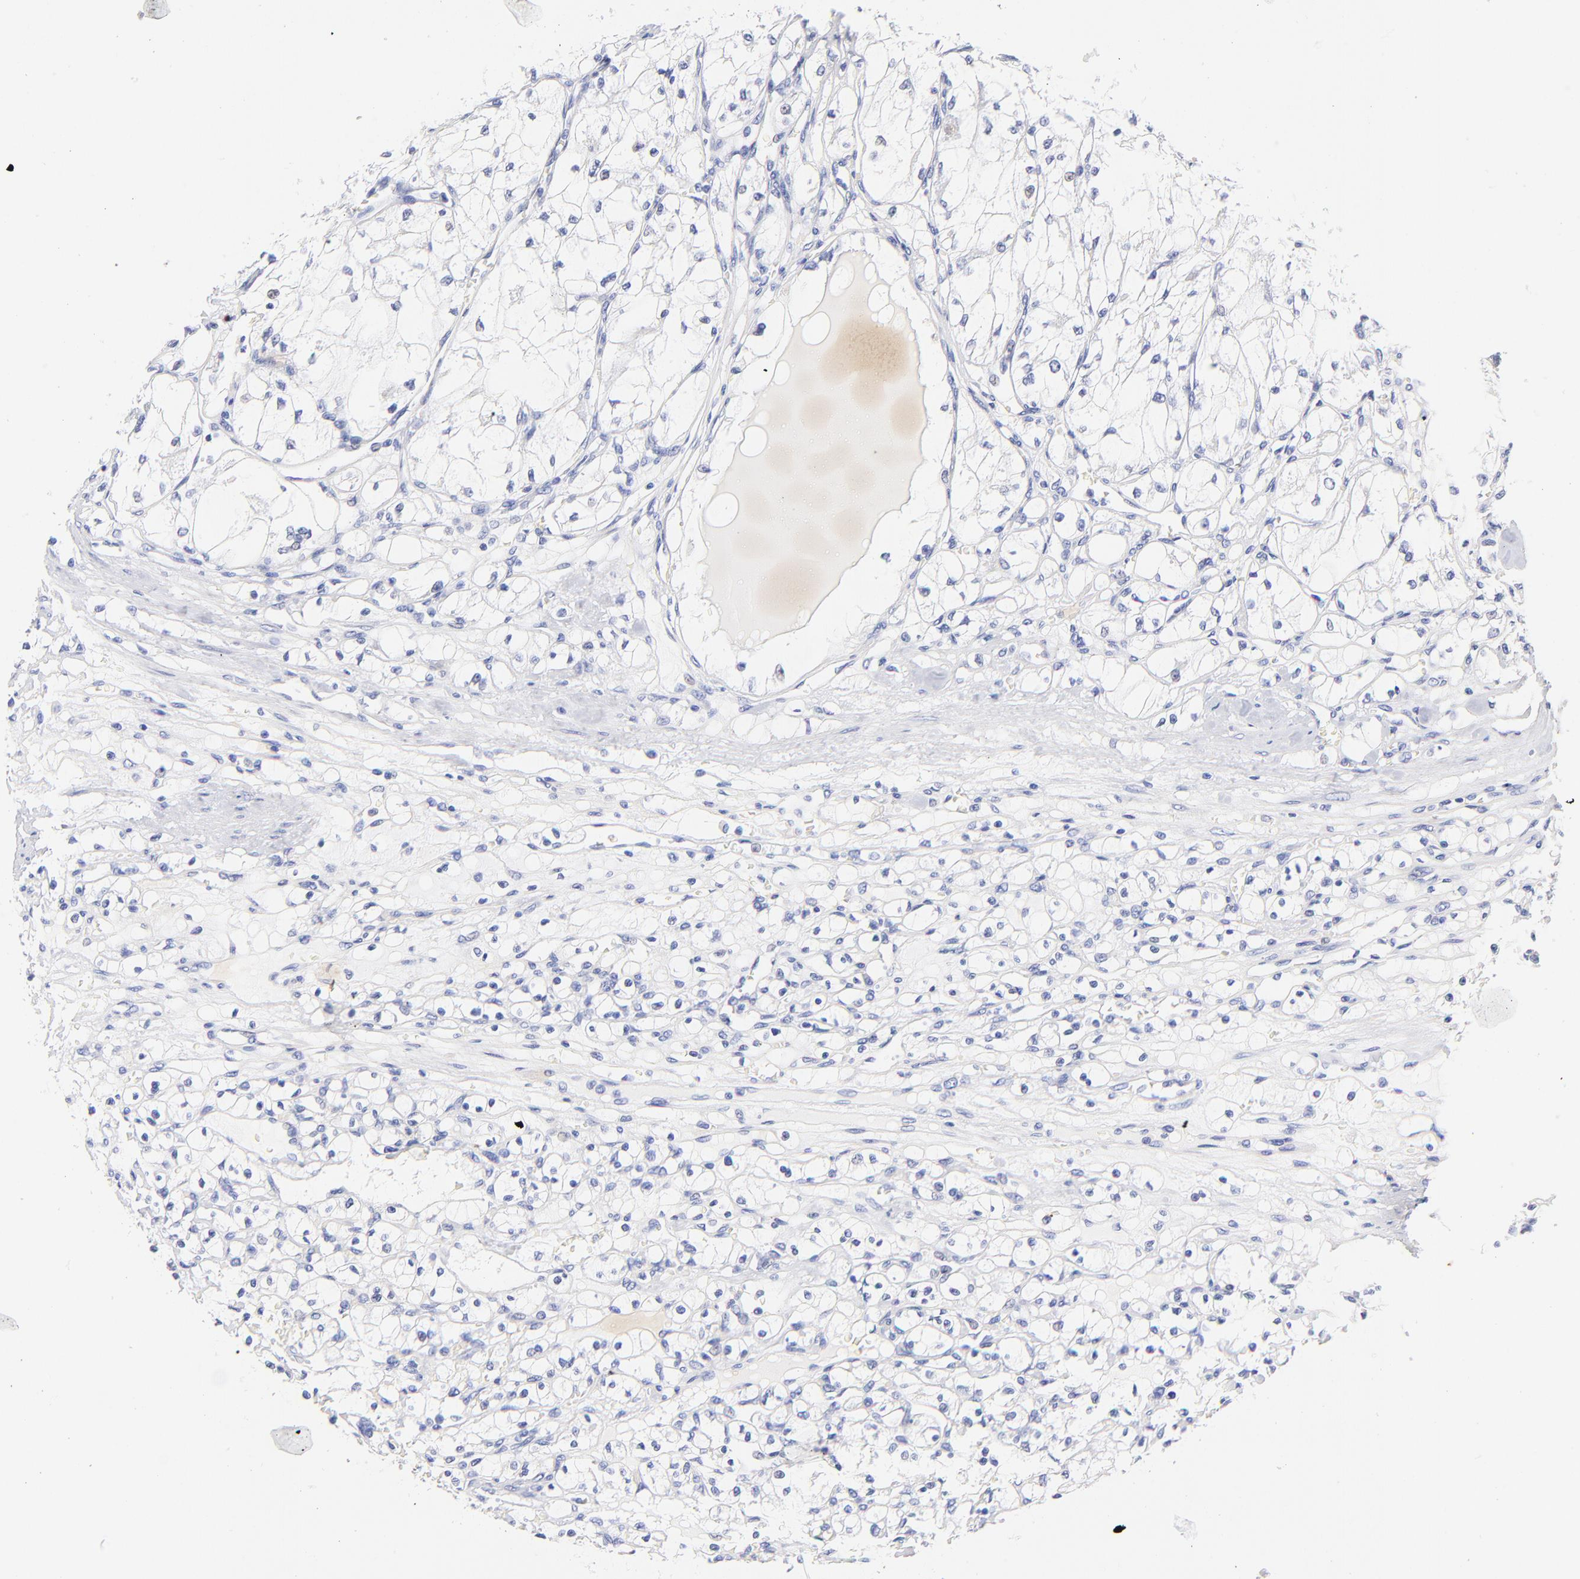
{"staining": {"intensity": "negative", "quantity": "none", "location": "none"}, "tissue": "renal cancer", "cell_type": "Tumor cells", "image_type": "cancer", "snomed": [{"axis": "morphology", "description": "Adenocarcinoma, NOS"}, {"axis": "topography", "description": "Kidney"}], "caption": "Protein analysis of renal cancer exhibits no significant staining in tumor cells.", "gene": "HORMAD2", "patient": {"sex": "male", "age": 61}}